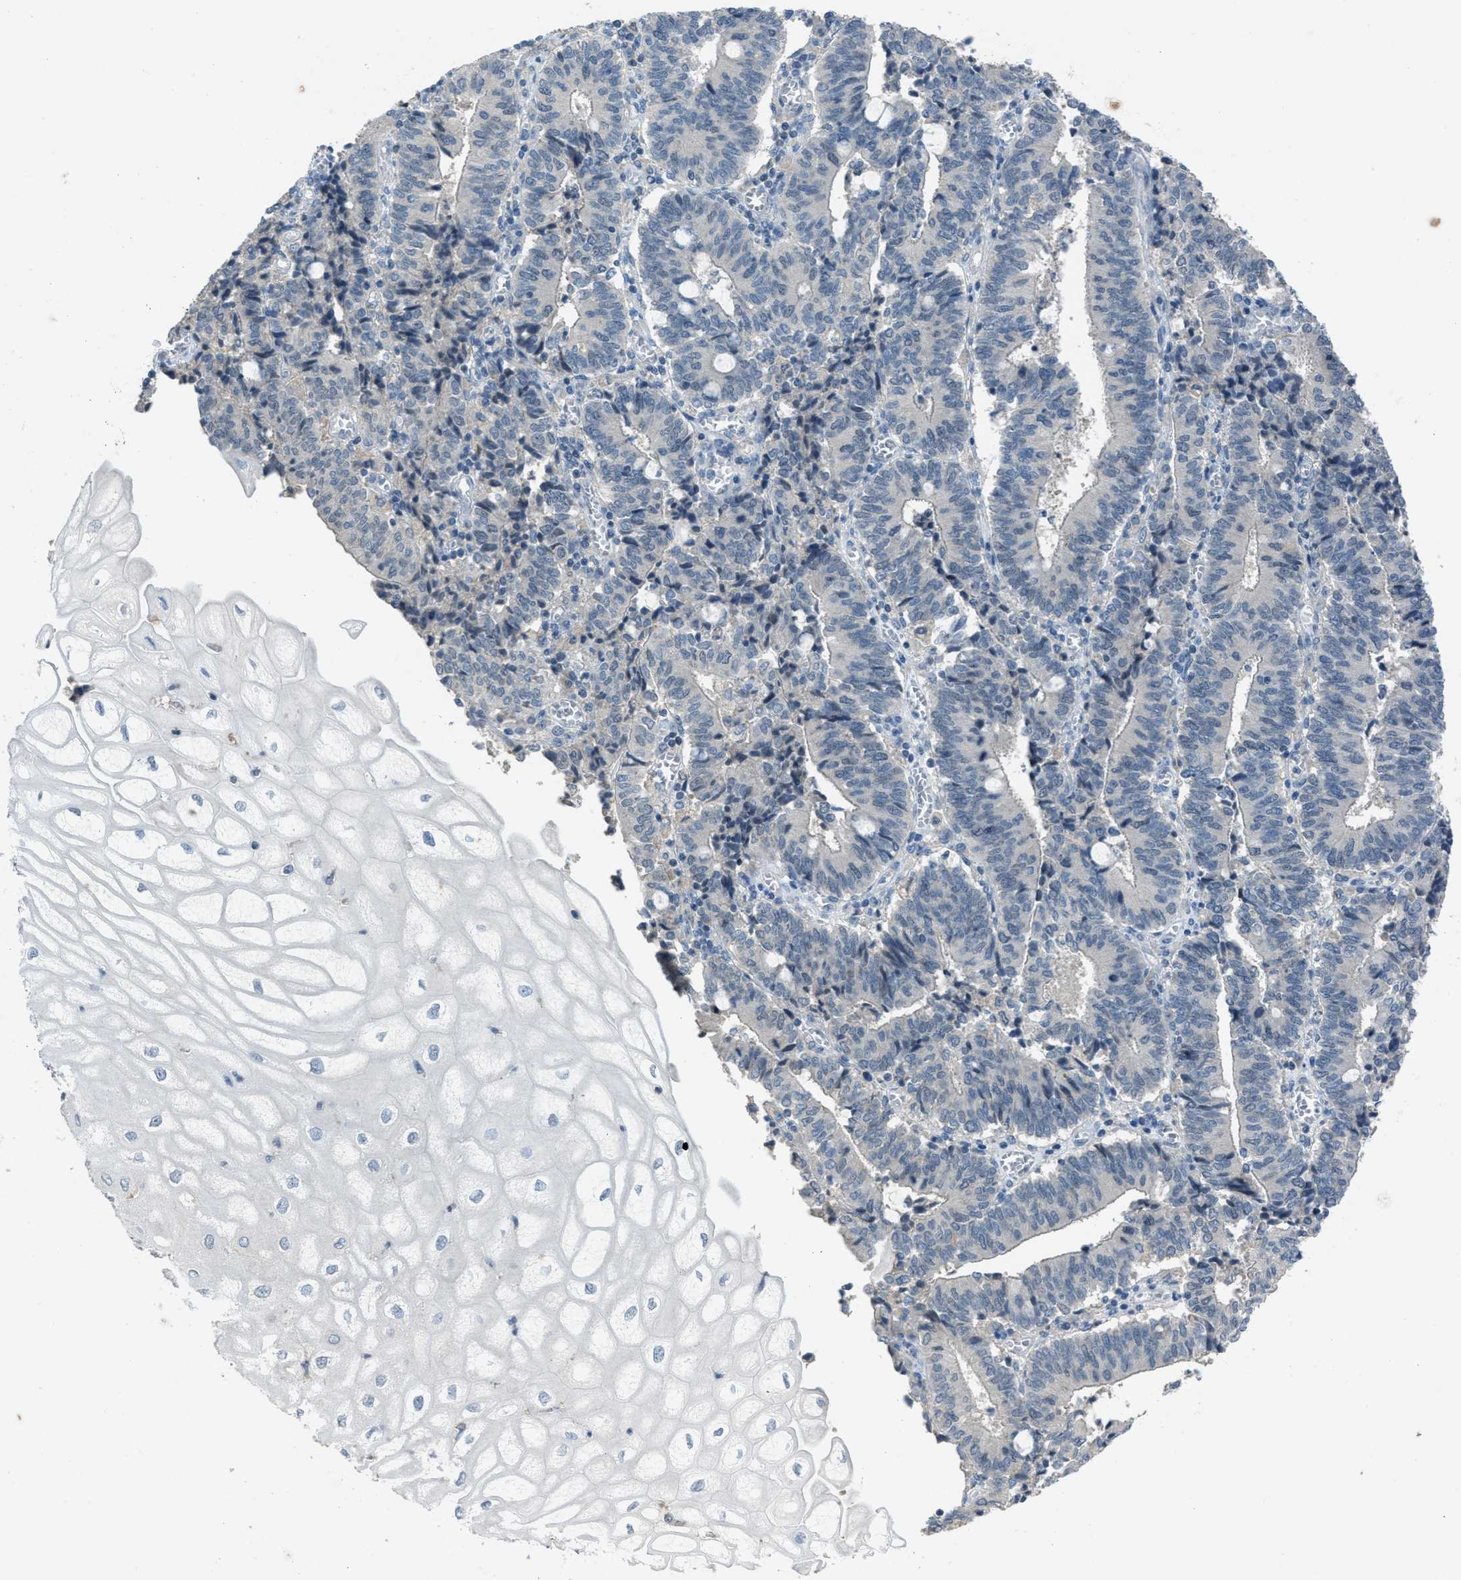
{"staining": {"intensity": "negative", "quantity": "none", "location": "none"}, "tissue": "cervical cancer", "cell_type": "Tumor cells", "image_type": "cancer", "snomed": [{"axis": "morphology", "description": "Adenocarcinoma, NOS"}, {"axis": "topography", "description": "Cervix"}], "caption": "Tumor cells show no significant protein positivity in cervical adenocarcinoma.", "gene": "MIS18A", "patient": {"sex": "female", "age": 44}}